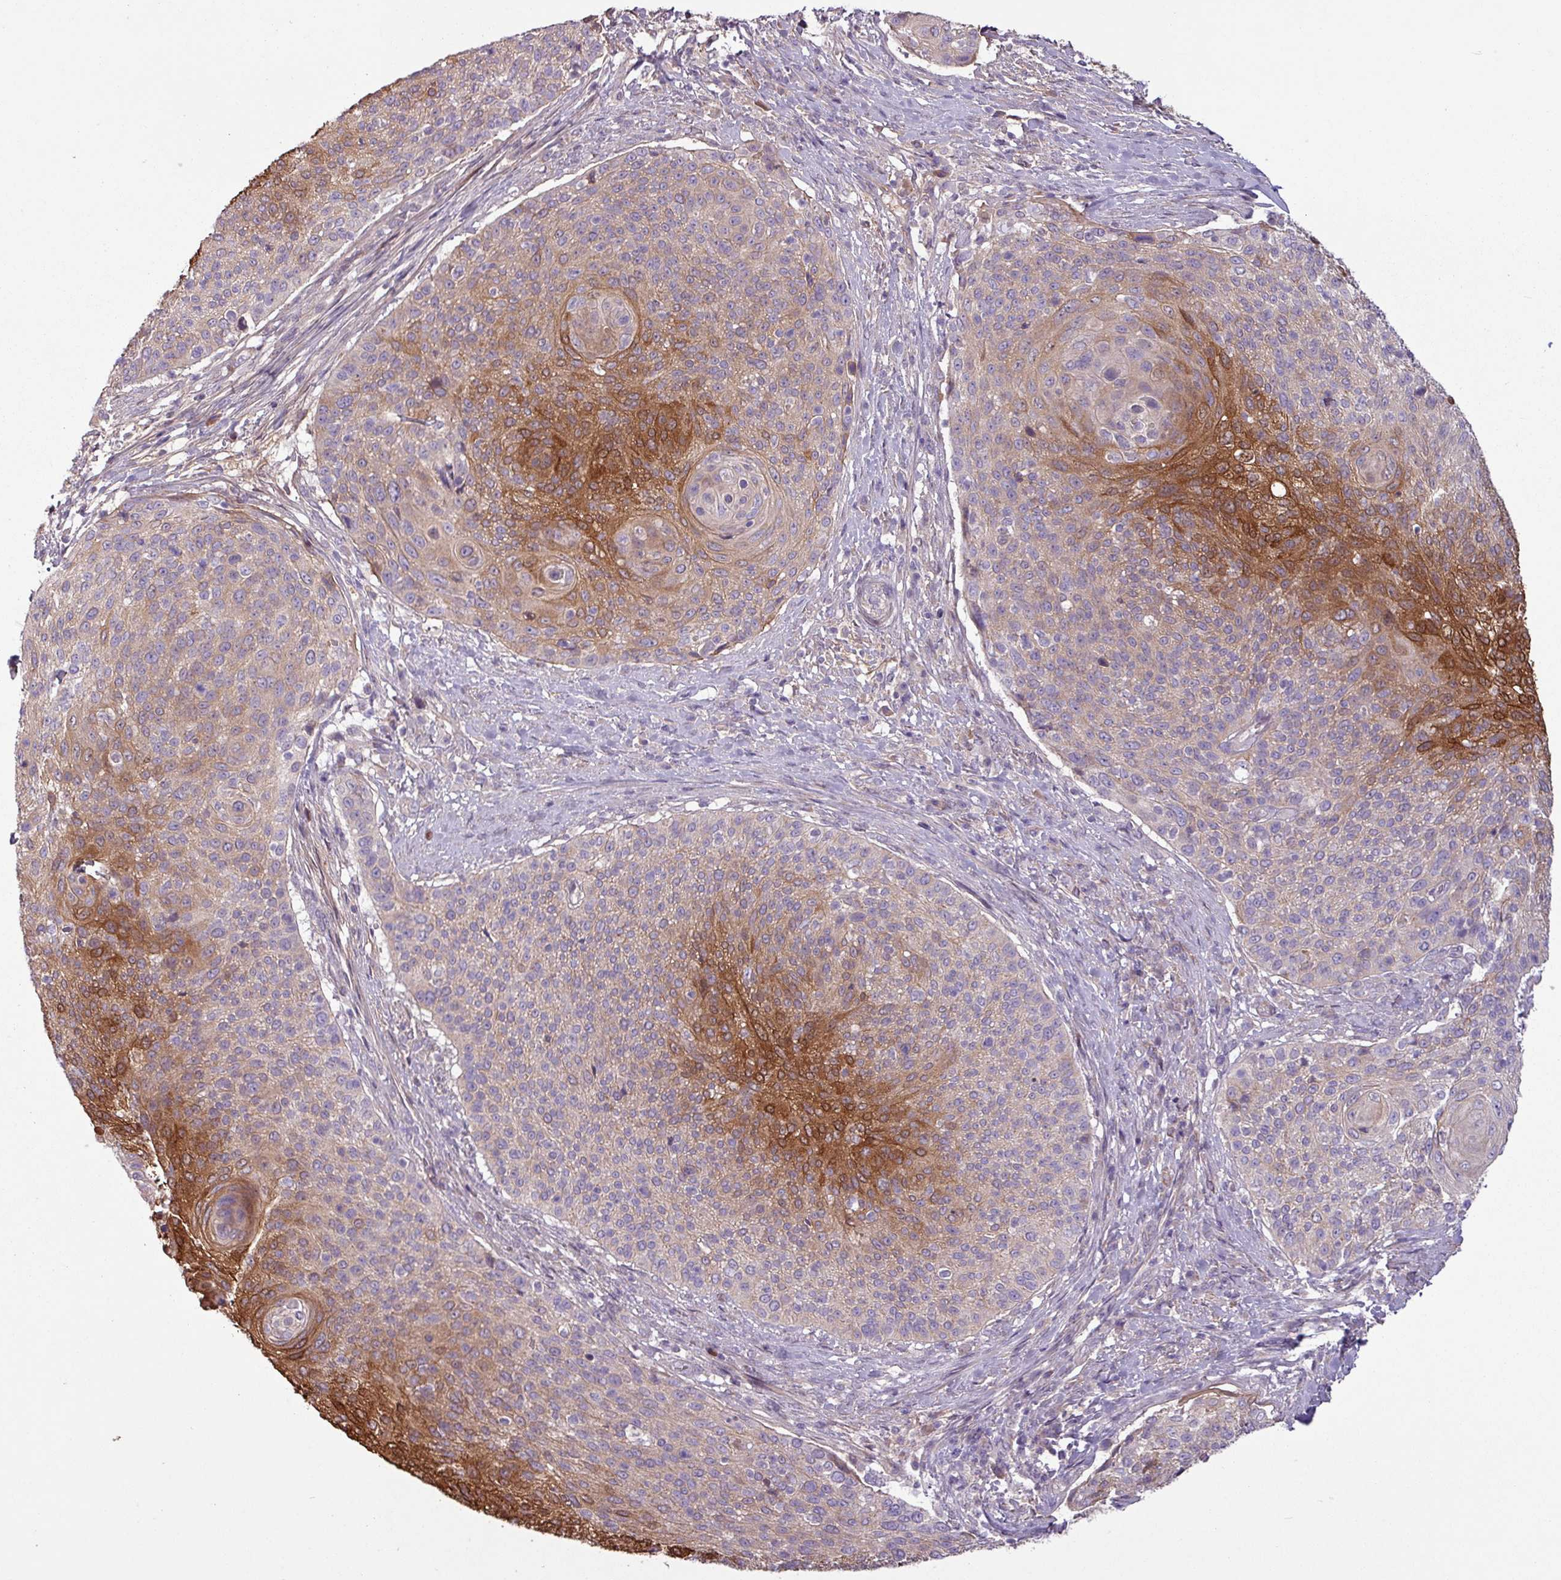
{"staining": {"intensity": "strong", "quantity": "<25%", "location": "cytoplasmic/membranous"}, "tissue": "cervical cancer", "cell_type": "Tumor cells", "image_type": "cancer", "snomed": [{"axis": "morphology", "description": "Squamous cell carcinoma, NOS"}, {"axis": "topography", "description": "Cervix"}], "caption": "An image of human cervical cancer stained for a protein demonstrates strong cytoplasmic/membranous brown staining in tumor cells.", "gene": "C4B", "patient": {"sex": "female", "age": 31}}